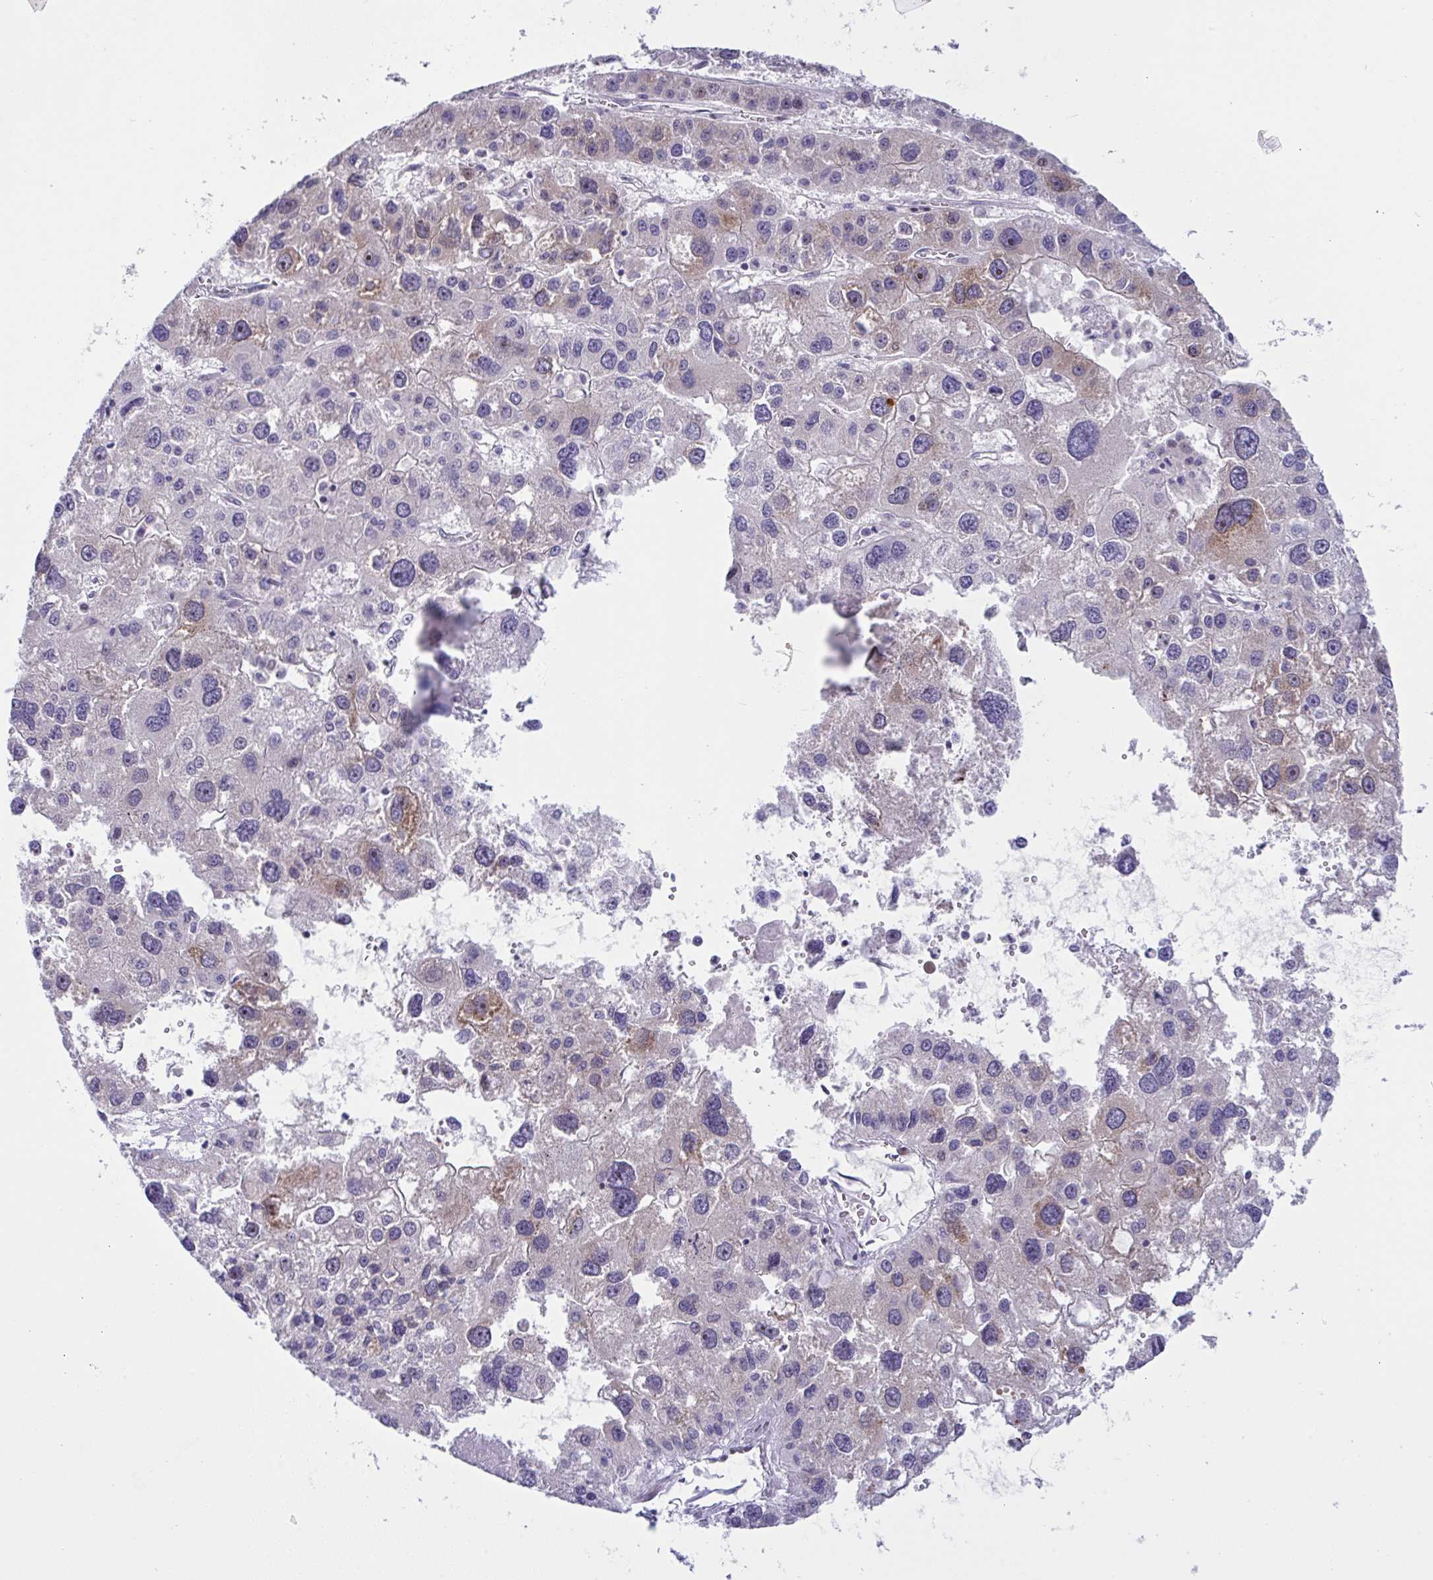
{"staining": {"intensity": "moderate", "quantity": "<25%", "location": "cytoplasmic/membranous"}, "tissue": "liver cancer", "cell_type": "Tumor cells", "image_type": "cancer", "snomed": [{"axis": "morphology", "description": "Carcinoma, Hepatocellular, NOS"}, {"axis": "topography", "description": "Liver"}], "caption": "Hepatocellular carcinoma (liver) was stained to show a protein in brown. There is low levels of moderate cytoplasmic/membranous staining in approximately <25% of tumor cells.", "gene": "ZNF713", "patient": {"sex": "male", "age": 73}}